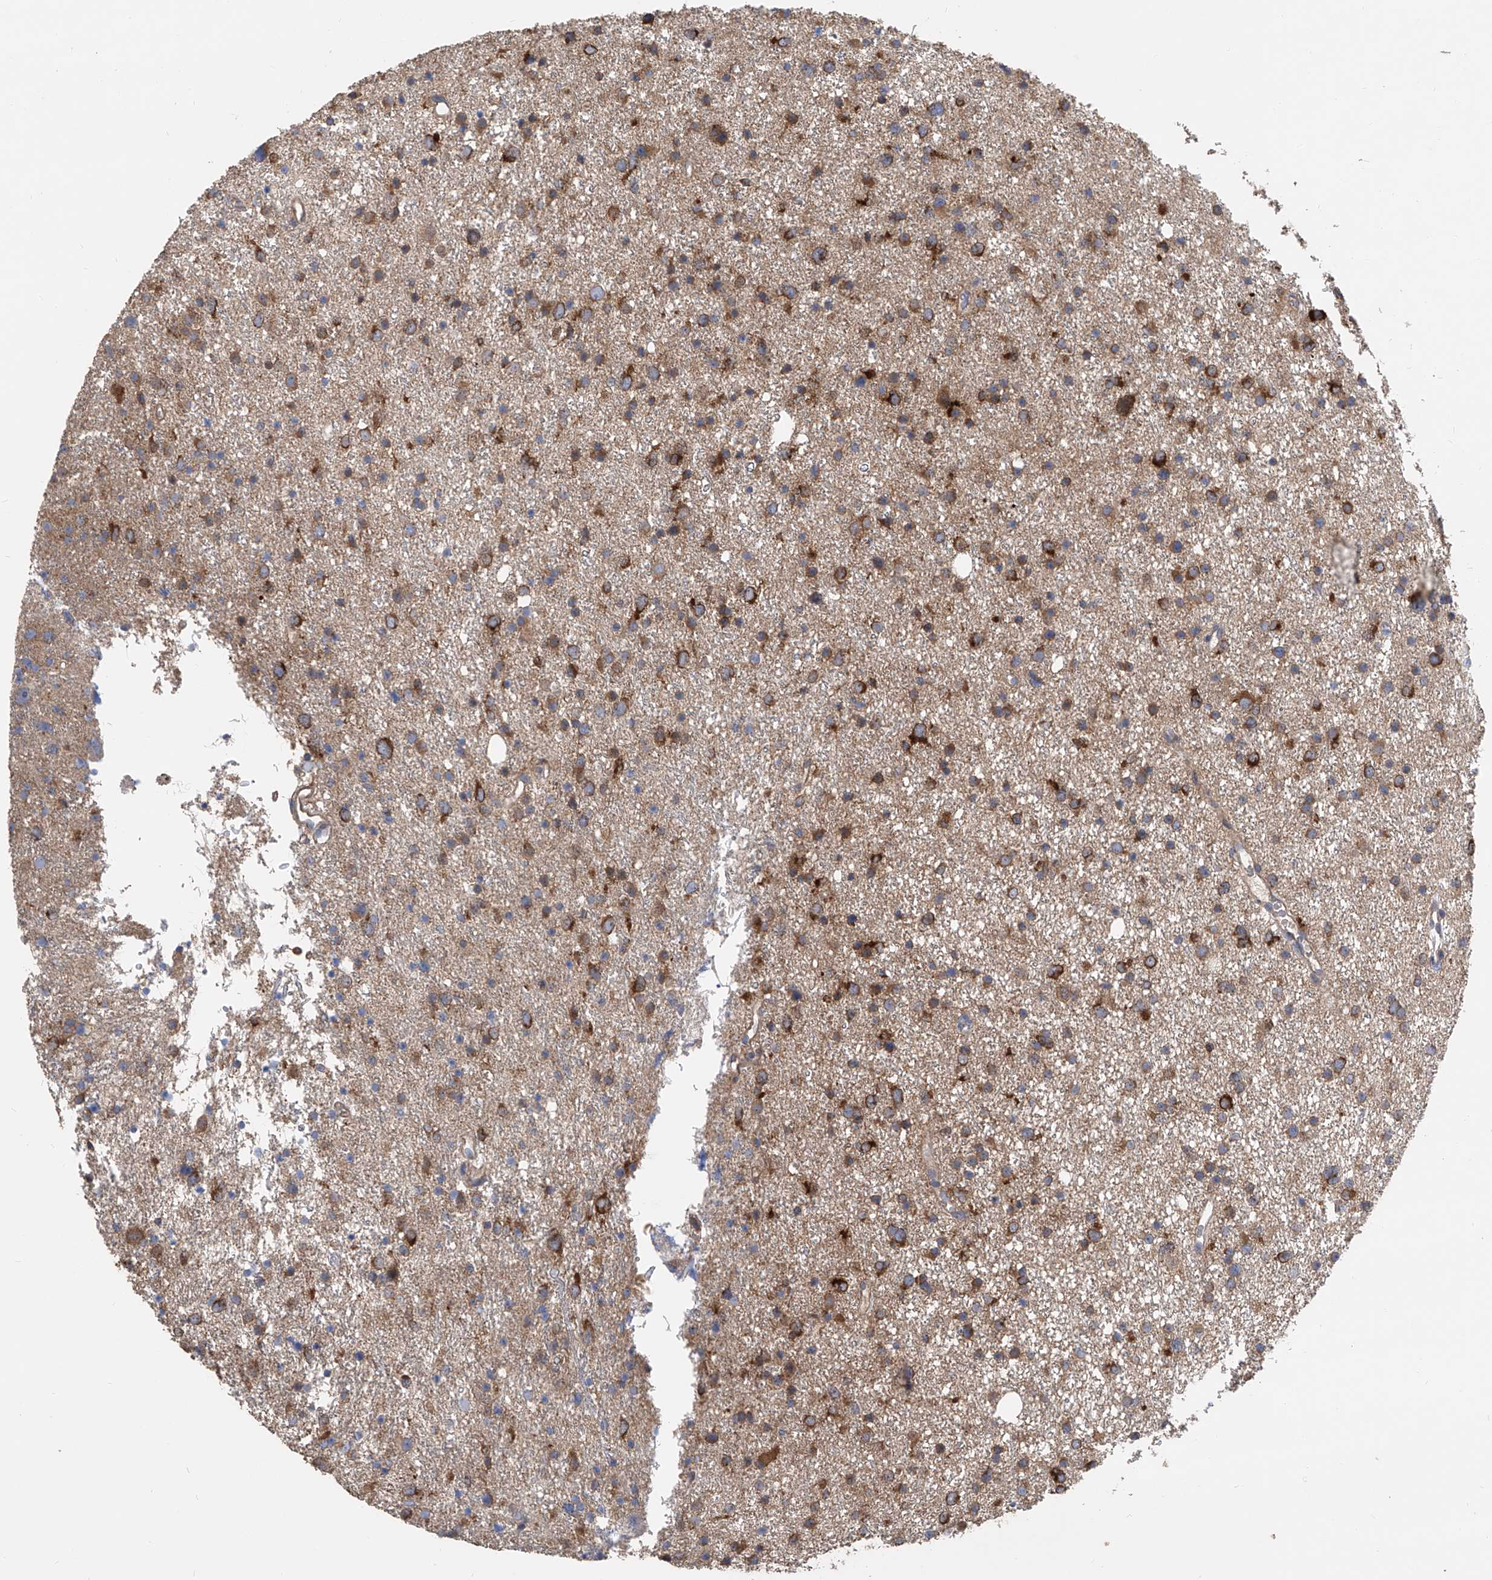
{"staining": {"intensity": "moderate", "quantity": ">75%", "location": "cytoplasmic/membranous"}, "tissue": "glioma", "cell_type": "Tumor cells", "image_type": "cancer", "snomed": [{"axis": "morphology", "description": "Glioma, malignant, Low grade"}, {"axis": "topography", "description": "Cerebral cortex"}], "caption": "Moderate cytoplasmic/membranous protein staining is seen in approximately >75% of tumor cells in glioma.", "gene": "PTK2", "patient": {"sex": "female", "age": 39}}